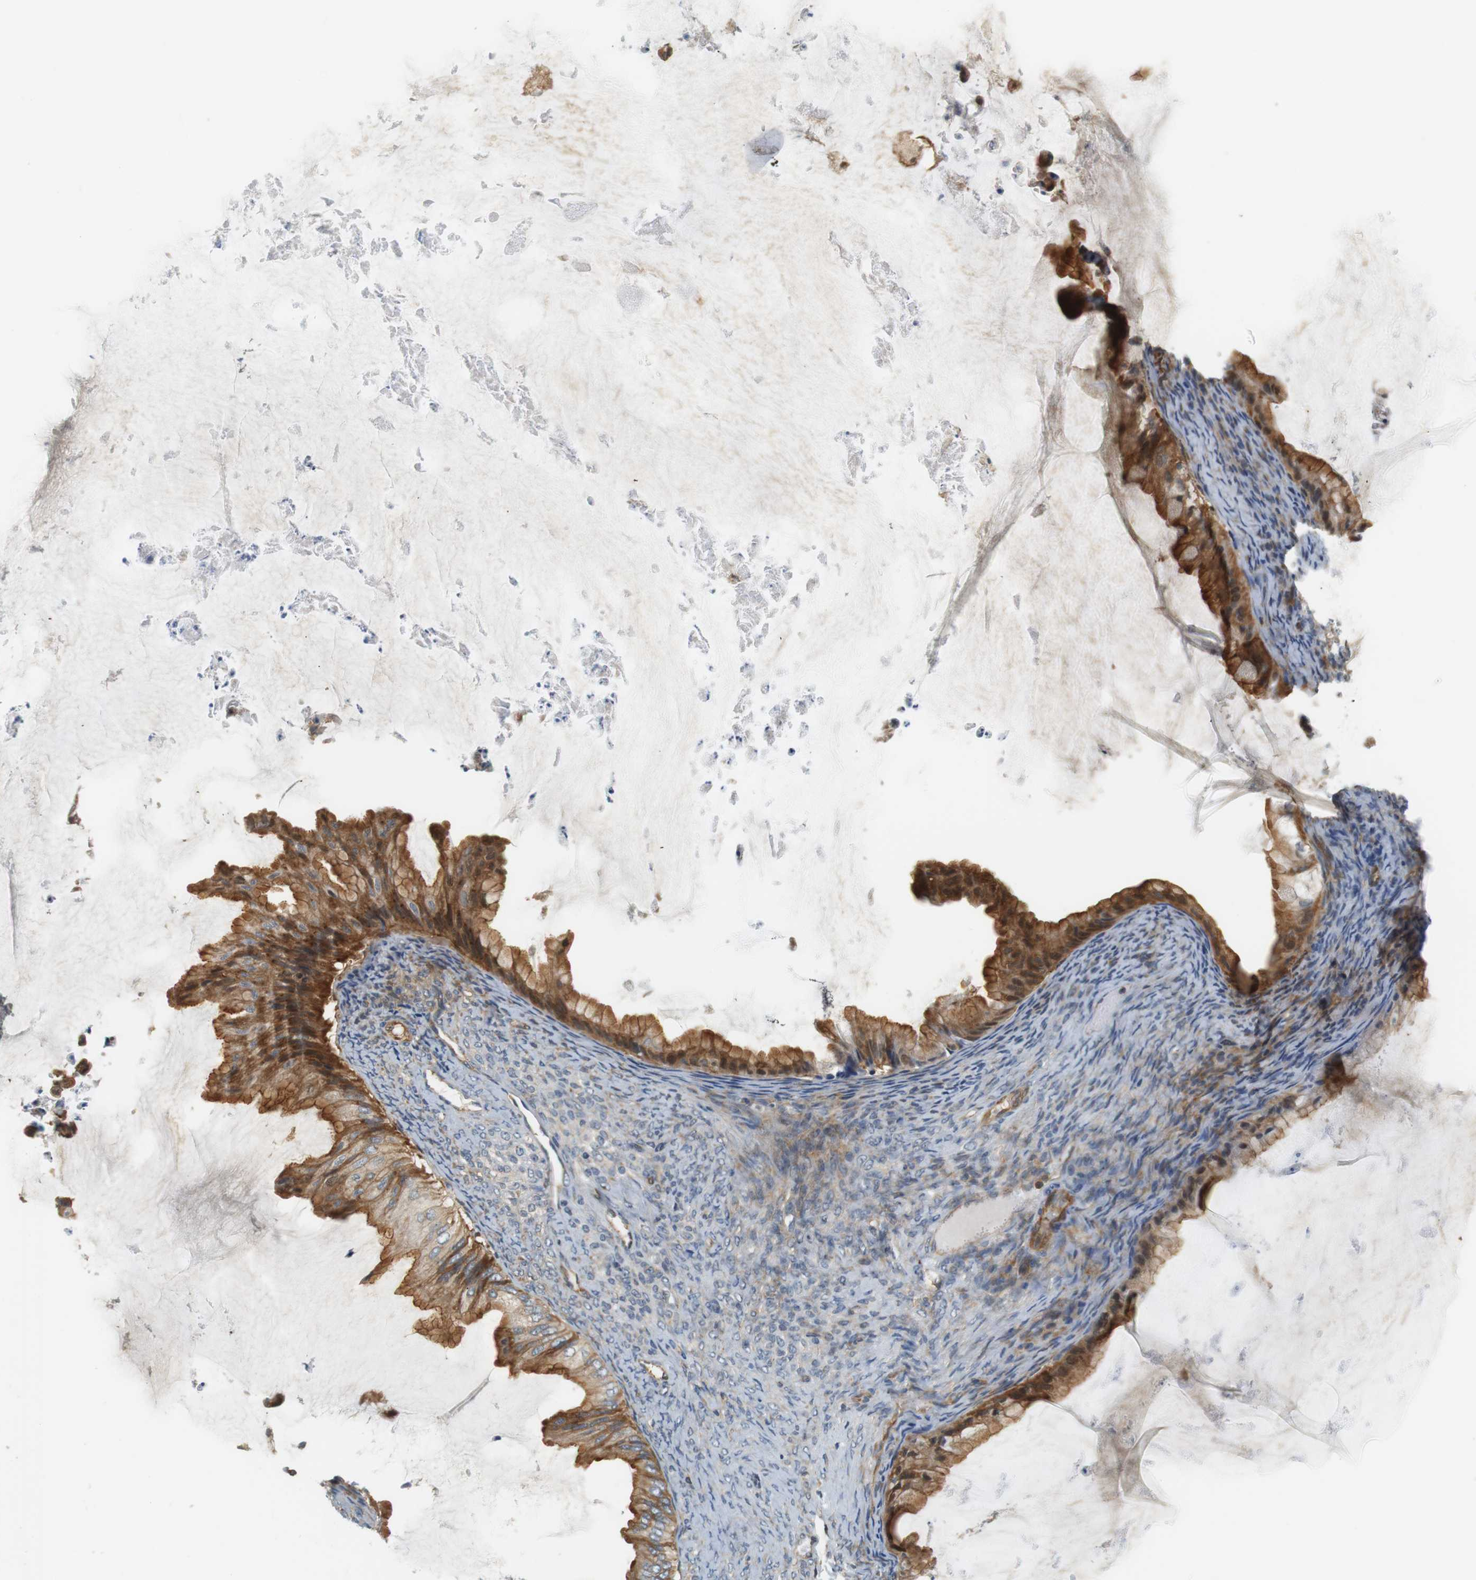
{"staining": {"intensity": "moderate", "quantity": ">75%", "location": "cytoplasmic/membranous"}, "tissue": "ovarian cancer", "cell_type": "Tumor cells", "image_type": "cancer", "snomed": [{"axis": "morphology", "description": "Cystadenocarcinoma, mucinous, NOS"}, {"axis": "topography", "description": "Ovary"}], "caption": "Protein analysis of mucinous cystadenocarcinoma (ovarian) tissue displays moderate cytoplasmic/membranous staining in about >75% of tumor cells.", "gene": "SH3GLB1", "patient": {"sex": "female", "age": 61}}